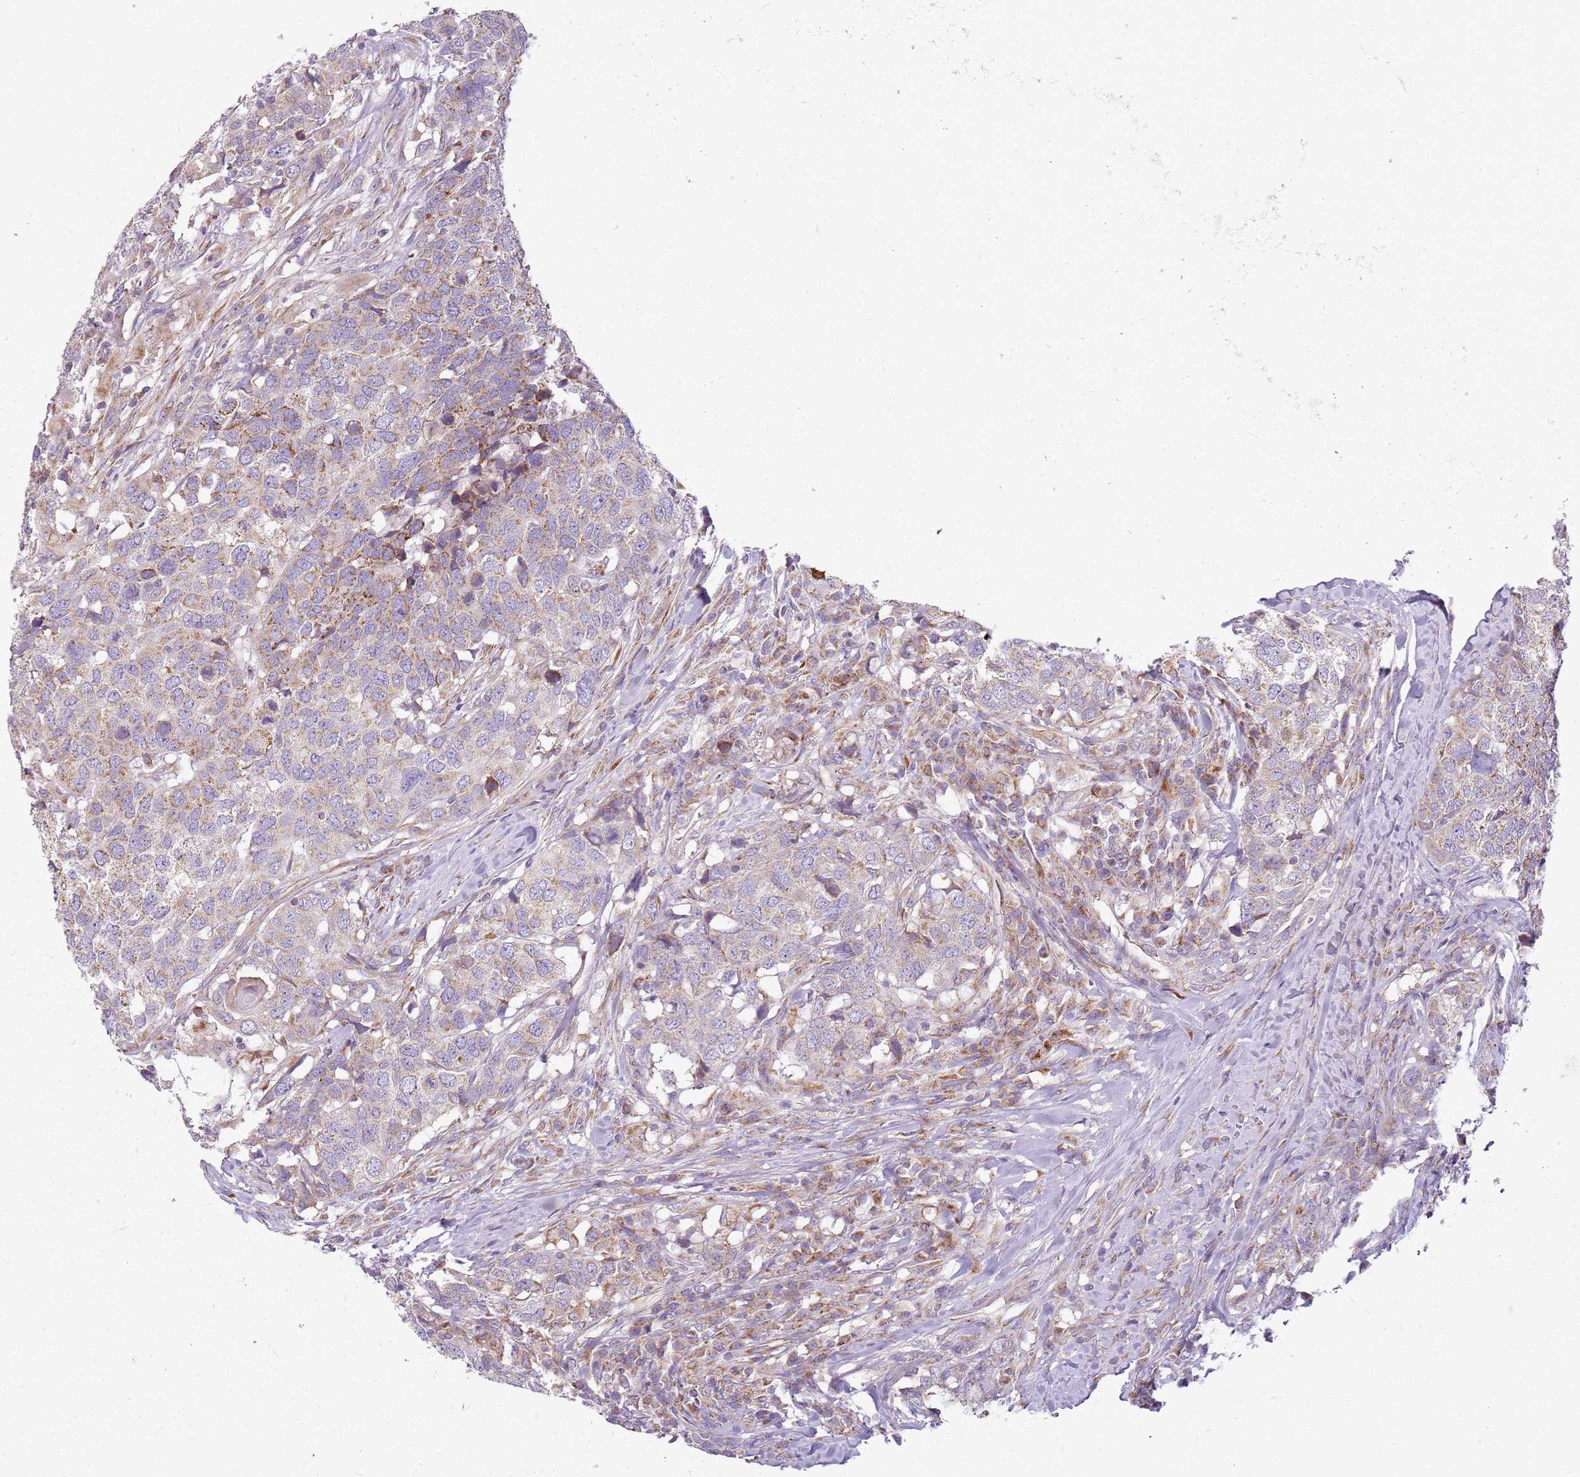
{"staining": {"intensity": "moderate", "quantity": "<25%", "location": "cytoplasmic/membranous"}, "tissue": "head and neck cancer", "cell_type": "Tumor cells", "image_type": "cancer", "snomed": [{"axis": "morphology", "description": "Normal tissue, NOS"}, {"axis": "morphology", "description": "Squamous cell carcinoma, NOS"}, {"axis": "topography", "description": "Skeletal muscle"}, {"axis": "topography", "description": "Vascular tissue"}, {"axis": "topography", "description": "Peripheral nerve tissue"}, {"axis": "topography", "description": "Head-Neck"}], "caption": "A high-resolution micrograph shows immunohistochemistry (IHC) staining of head and neck cancer (squamous cell carcinoma), which exhibits moderate cytoplasmic/membranous staining in approximately <25% of tumor cells.", "gene": "TMEM200C", "patient": {"sex": "male", "age": 66}}